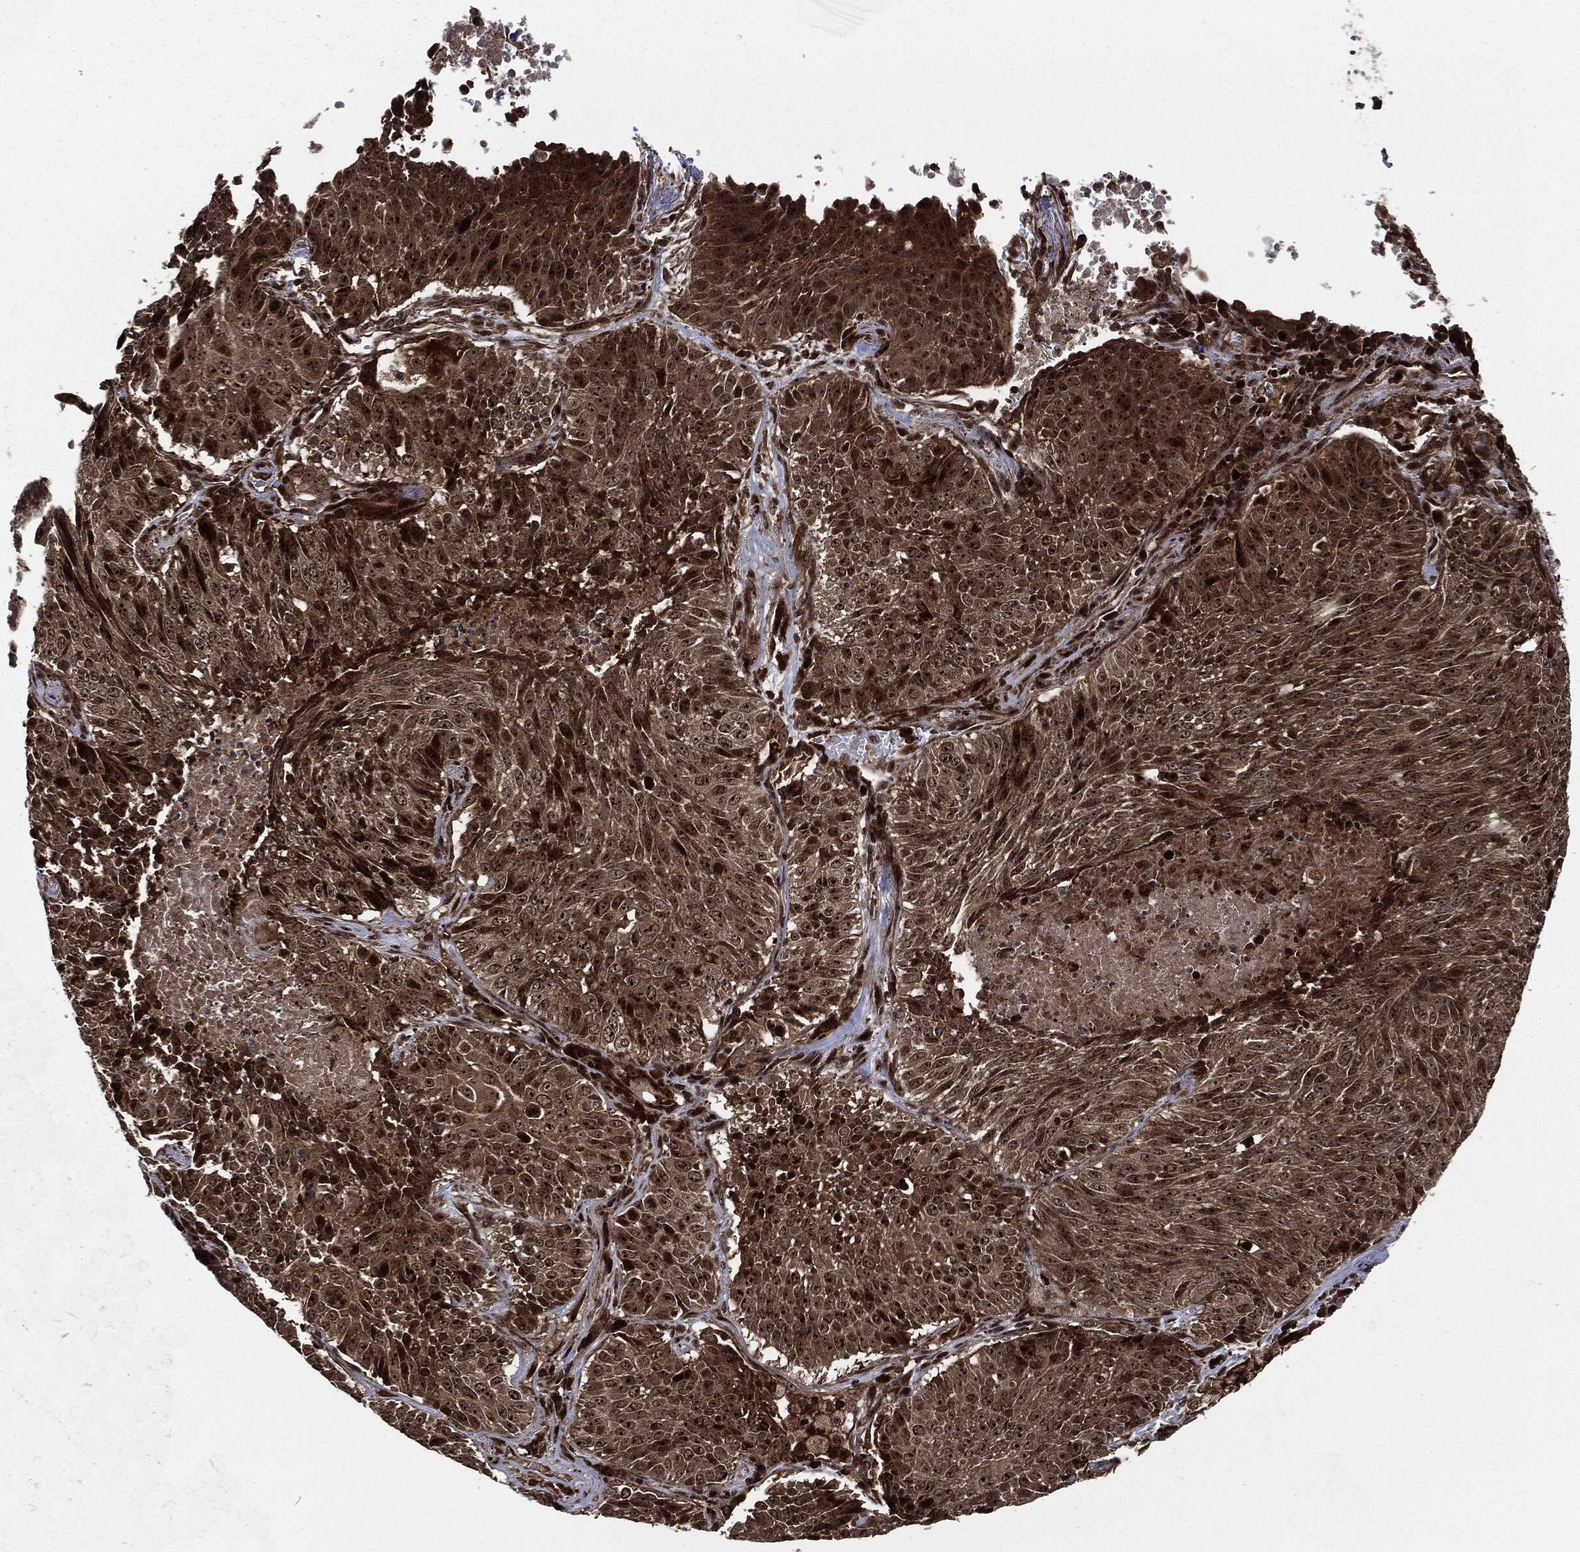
{"staining": {"intensity": "strong", "quantity": ">75%", "location": "cytoplasmic/membranous,nuclear"}, "tissue": "lung cancer", "cell_type": "Tumor cells", "image_type": "cancer", "snomed": [{"axis": "morphology", "description": "Squamous cell carcinoma, NOS"}, {"axis": "topography", "description": "Lung"}], "caption": "Human lung cancer (squamous cell carcinoma) stained for a protein (brown) displays strong cytoplasmic/membranous and nuclear positive expression in approximately >75% of tumor cells.", "gene": "CARD6", "patient": {"sex": "male", "age": 64}}